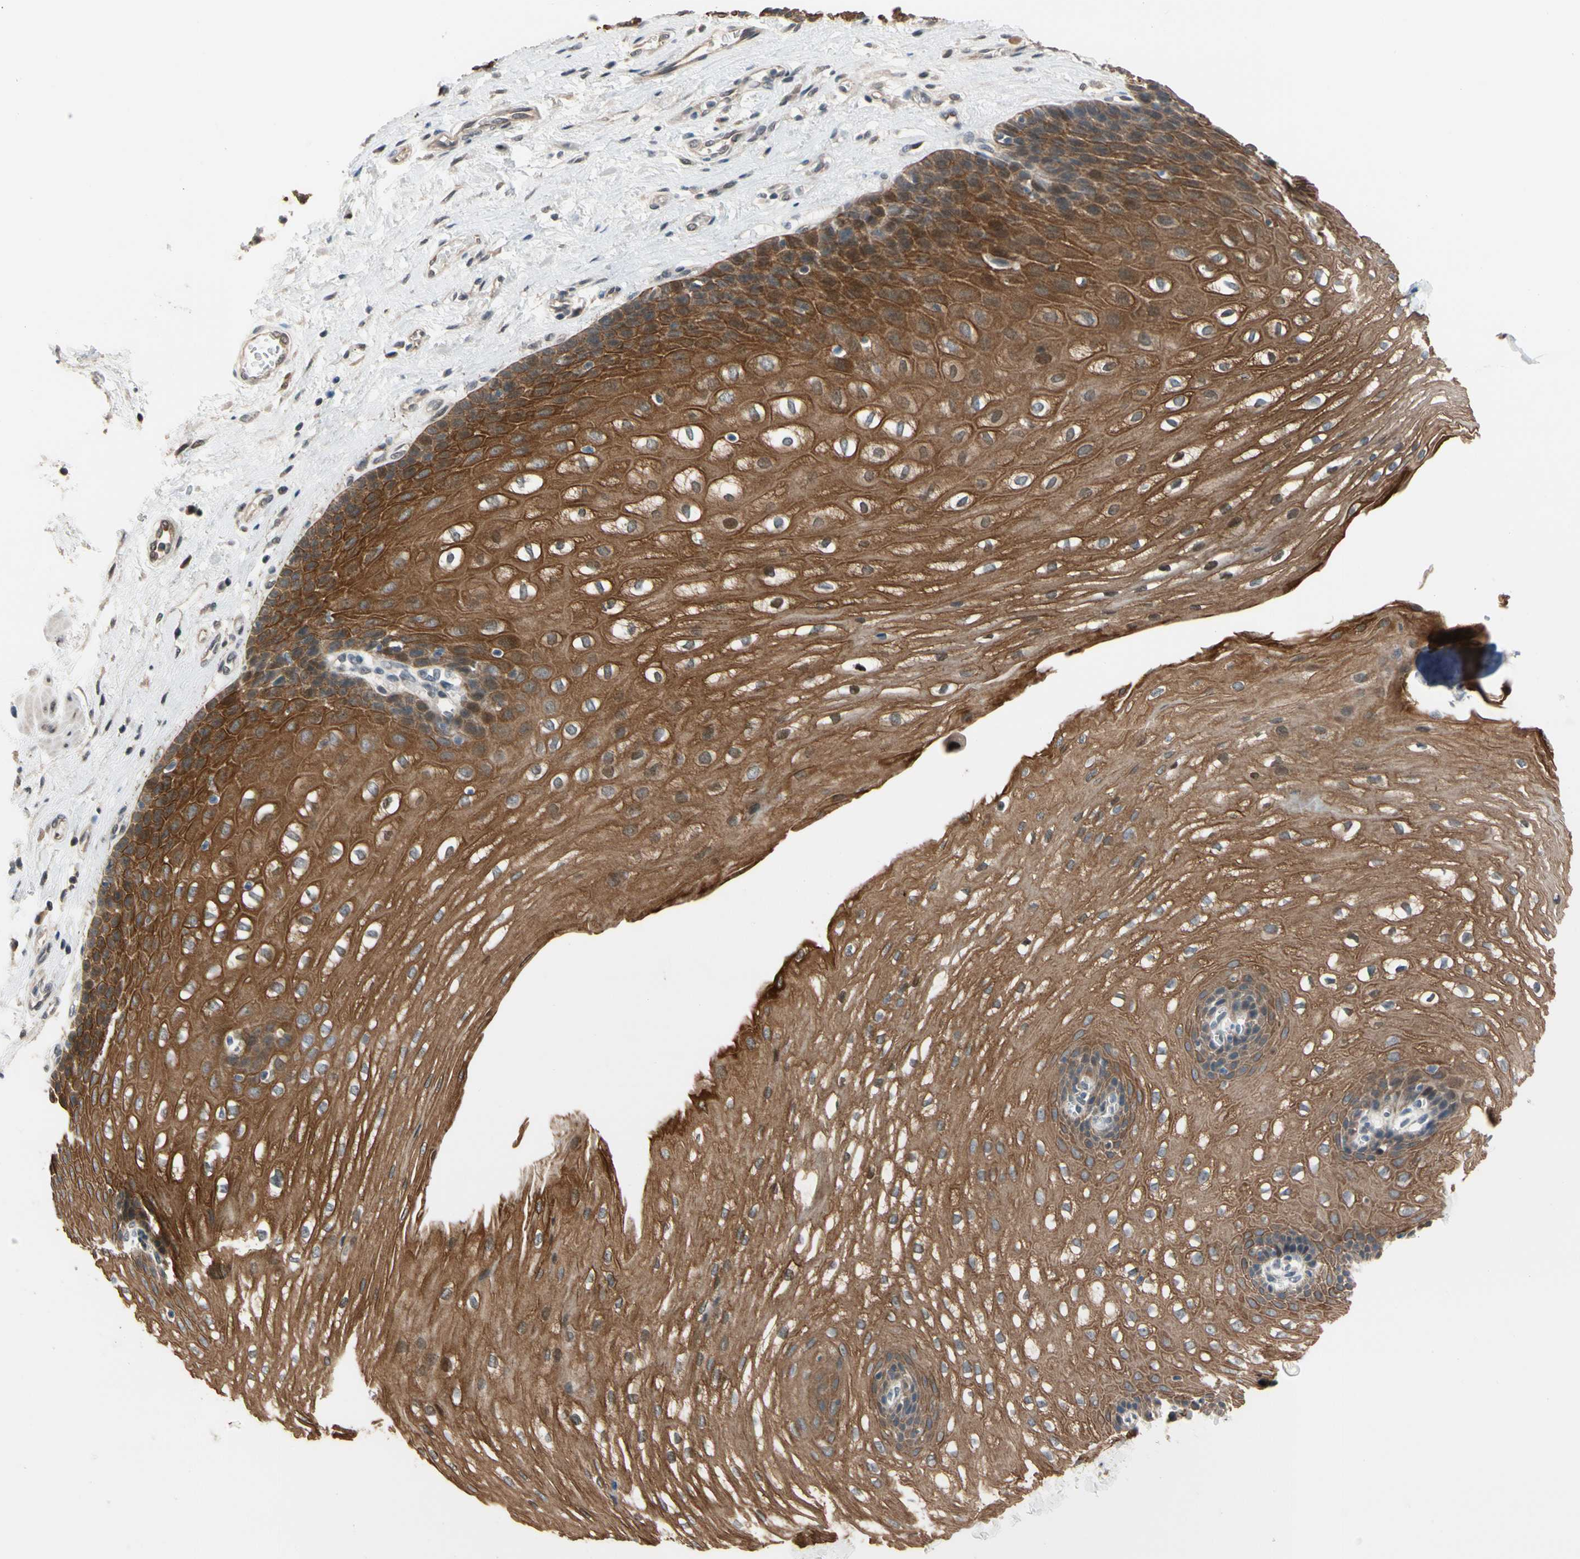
{"staining": {"intensity": "moderate", "quantity": ">75%", "location": "cytoplasmic/membranous"}, "tissue": "esophagus", "cell_type": "Squamous epithelial cells", "image_type": "normal", "snomed": [{"axis": "morphology", "description": "Normal tissue, NOS"}, {"axis": "topography", "description": "Esophagus"}], "caption": "A brown stain labels moderate cytoplasmic/membranous staining of a protein in squamous epithelial cells of normal esophagus.", "gene": "NGEF", "patient": {"sex": "male", "age": 48}}